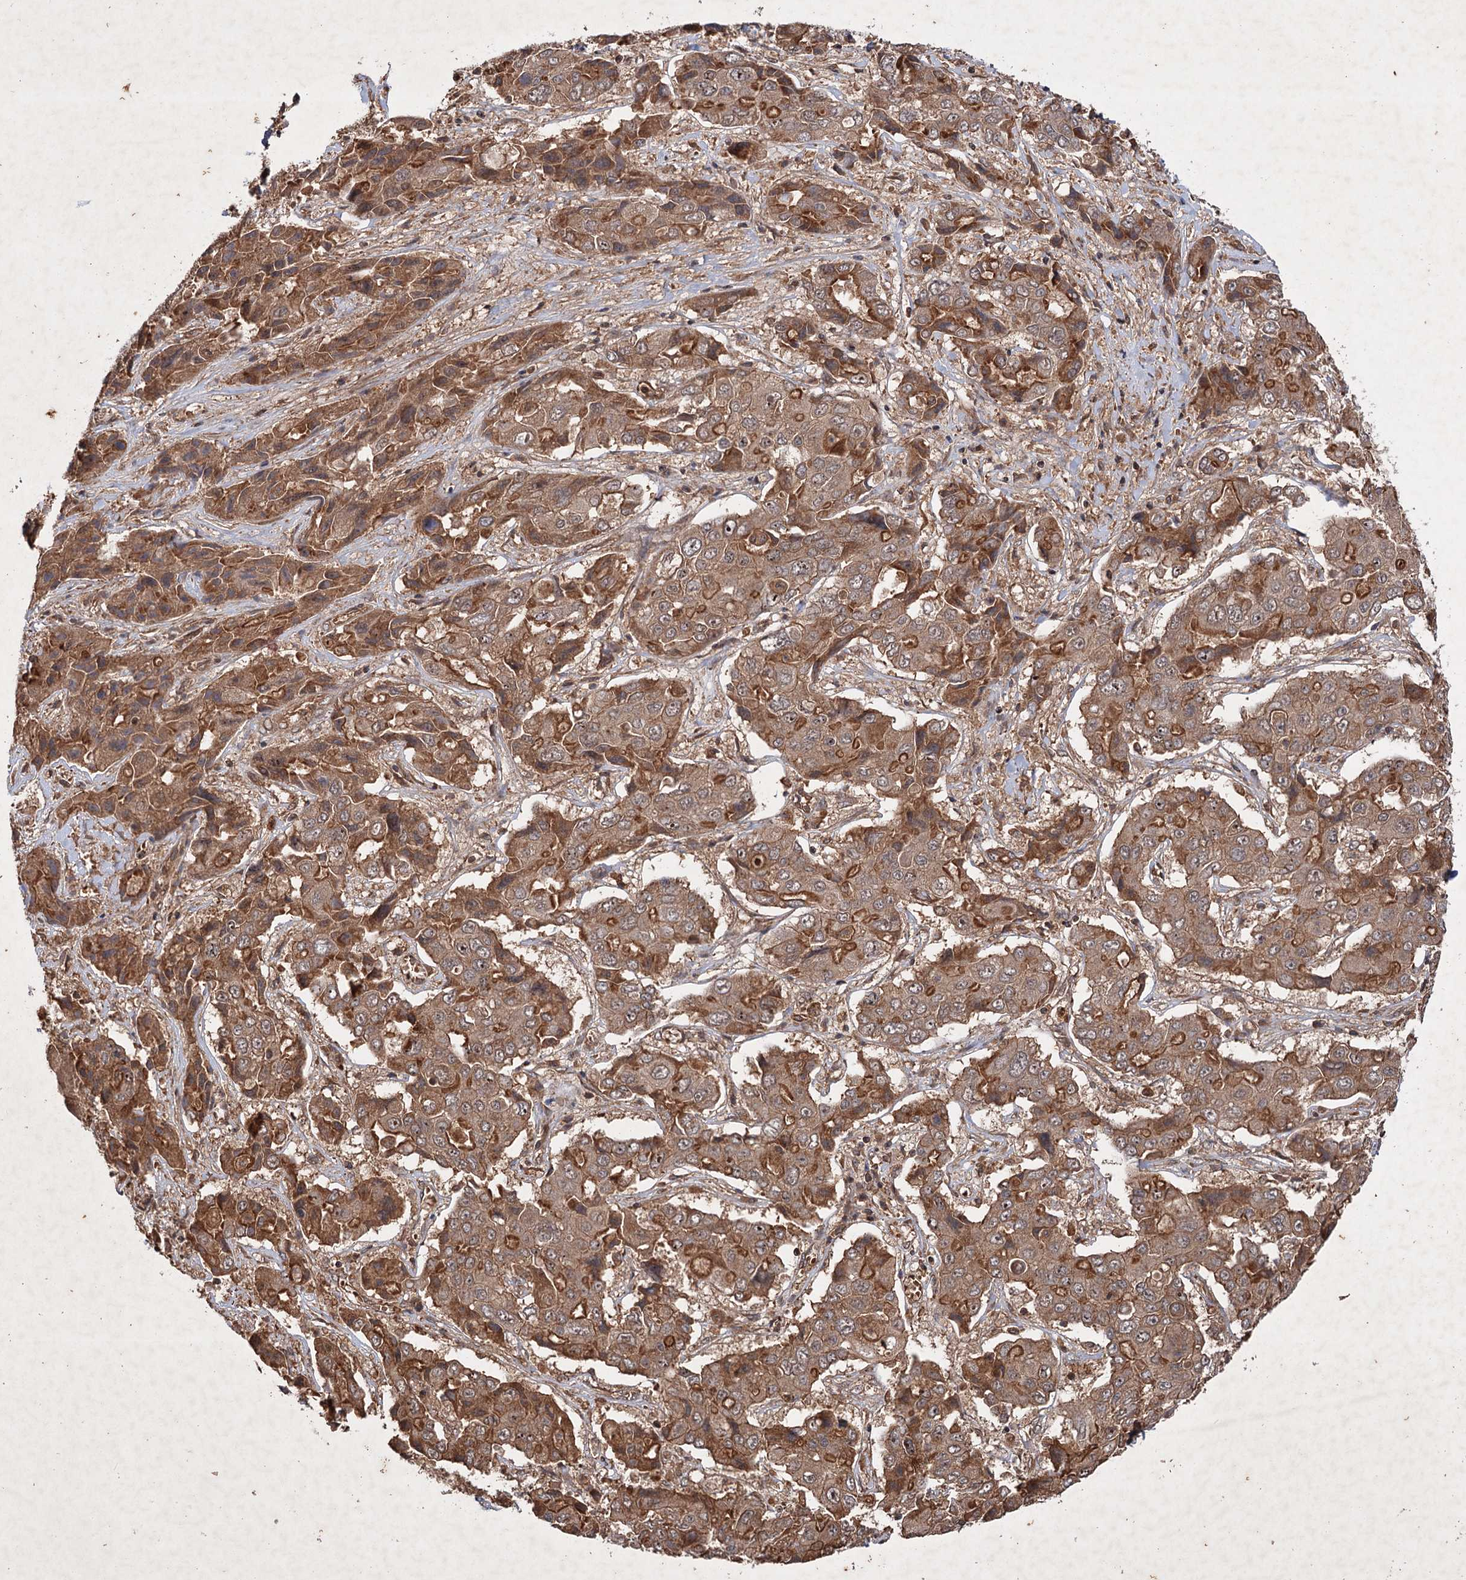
{"staining": {"intensity": "strong", "quantity": ">75%", "location": "cytoplasmic/membranous"}, "tissue": "liver cancer", "cell_type": "Tumor cells", "image_type": "cancer", "snomed": [{"axis": "morphology", "description": "Cholangiocarcinoma"}, {"axis": "topography", "description": "Liver"}], "caption": "Cholangiocarcinoma (liver) stained with a brown dye reveals strong cytoplasmic/membranous positive positivity in approximately >75% of tumor cells.", "gene": "ADK", "patient": {"sex": "male", "age": 67}}